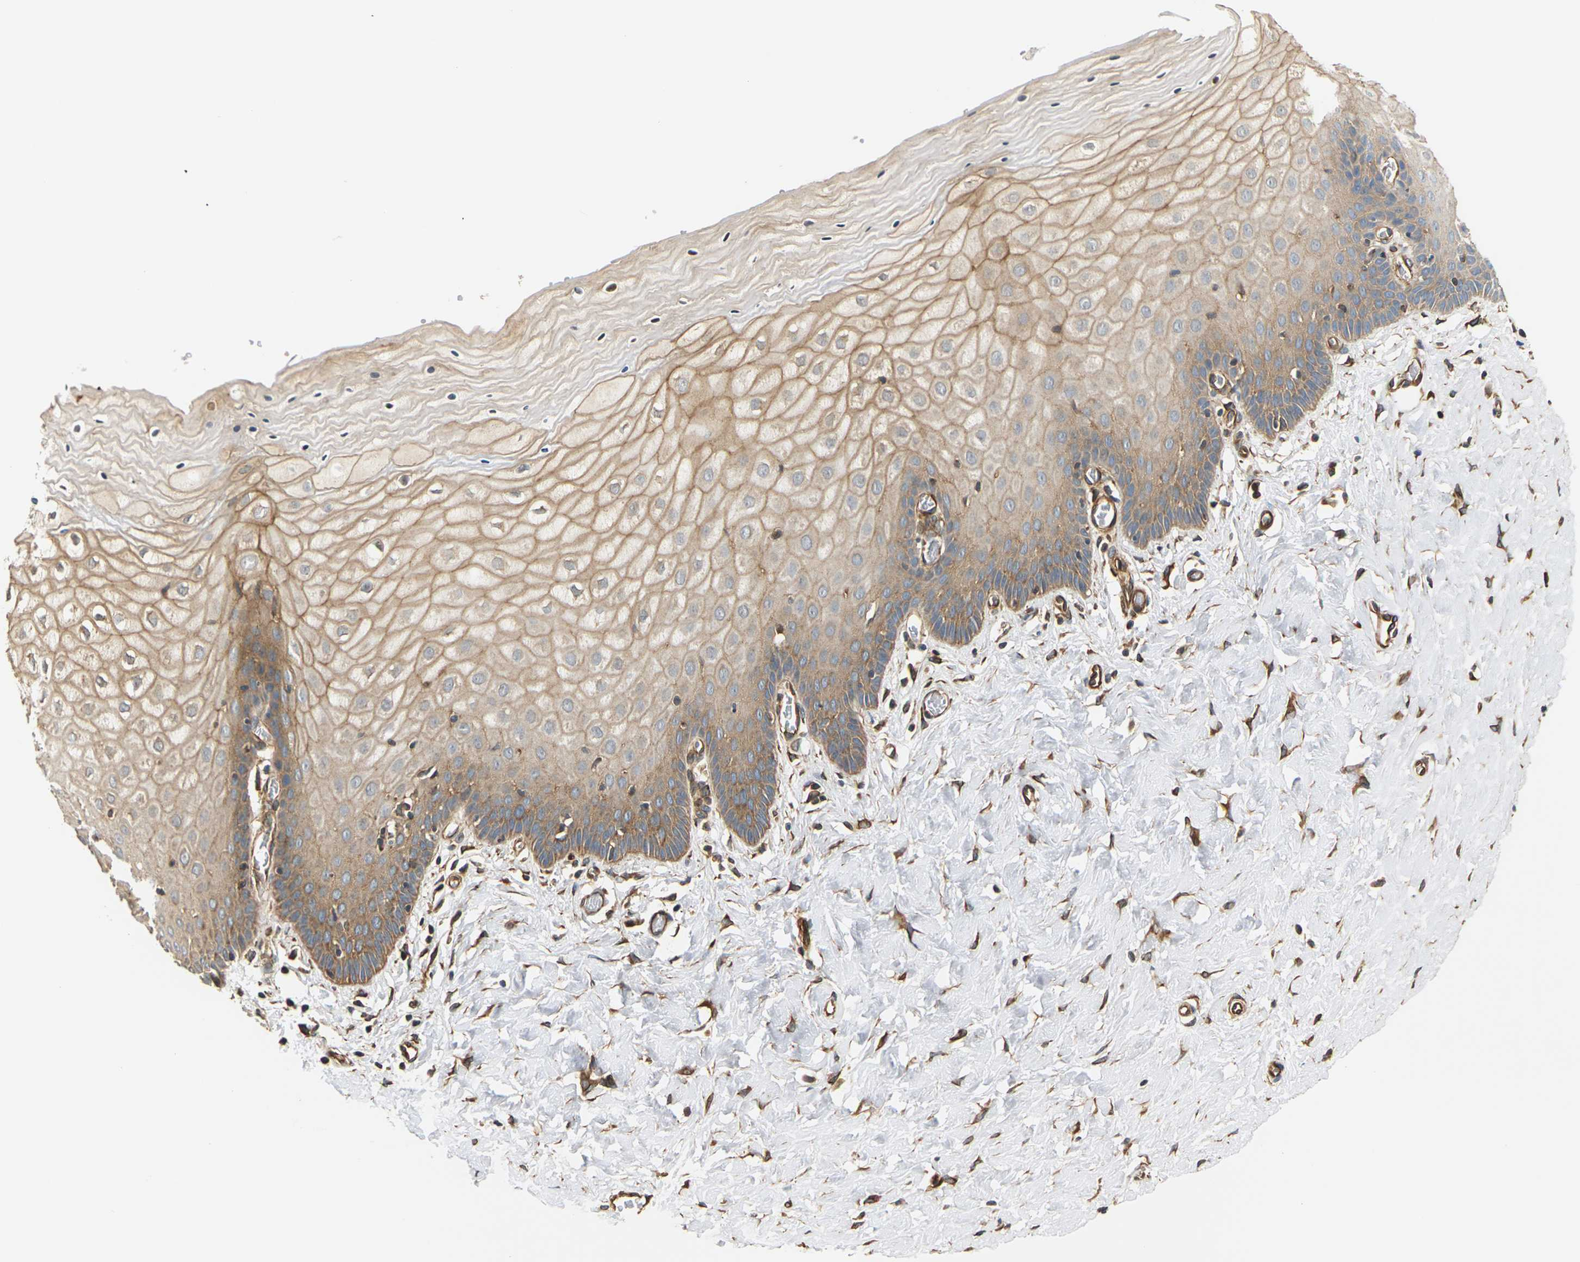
{"staining": {"intensity": "moderate", "quantity": ">75%", "location": "cytoplasmic/membranous"}, "tissue": "cervix", "cell_type": "Squamous epithelial cells", "image_type": "normal", "snomed": [{"axis": "morphology", "description": "Normal tissue, NOS"}, {"axis": "topography", "description": "Cervix"}], "caption": "Protein expression analysis of unremarkable human cervix reveals moderate cytoplasmic/membranous expression in approximately >75% of squamous epithelial cells.", "gene": "PCDHB4", "patient": {"sex": "female", "age": 55}}